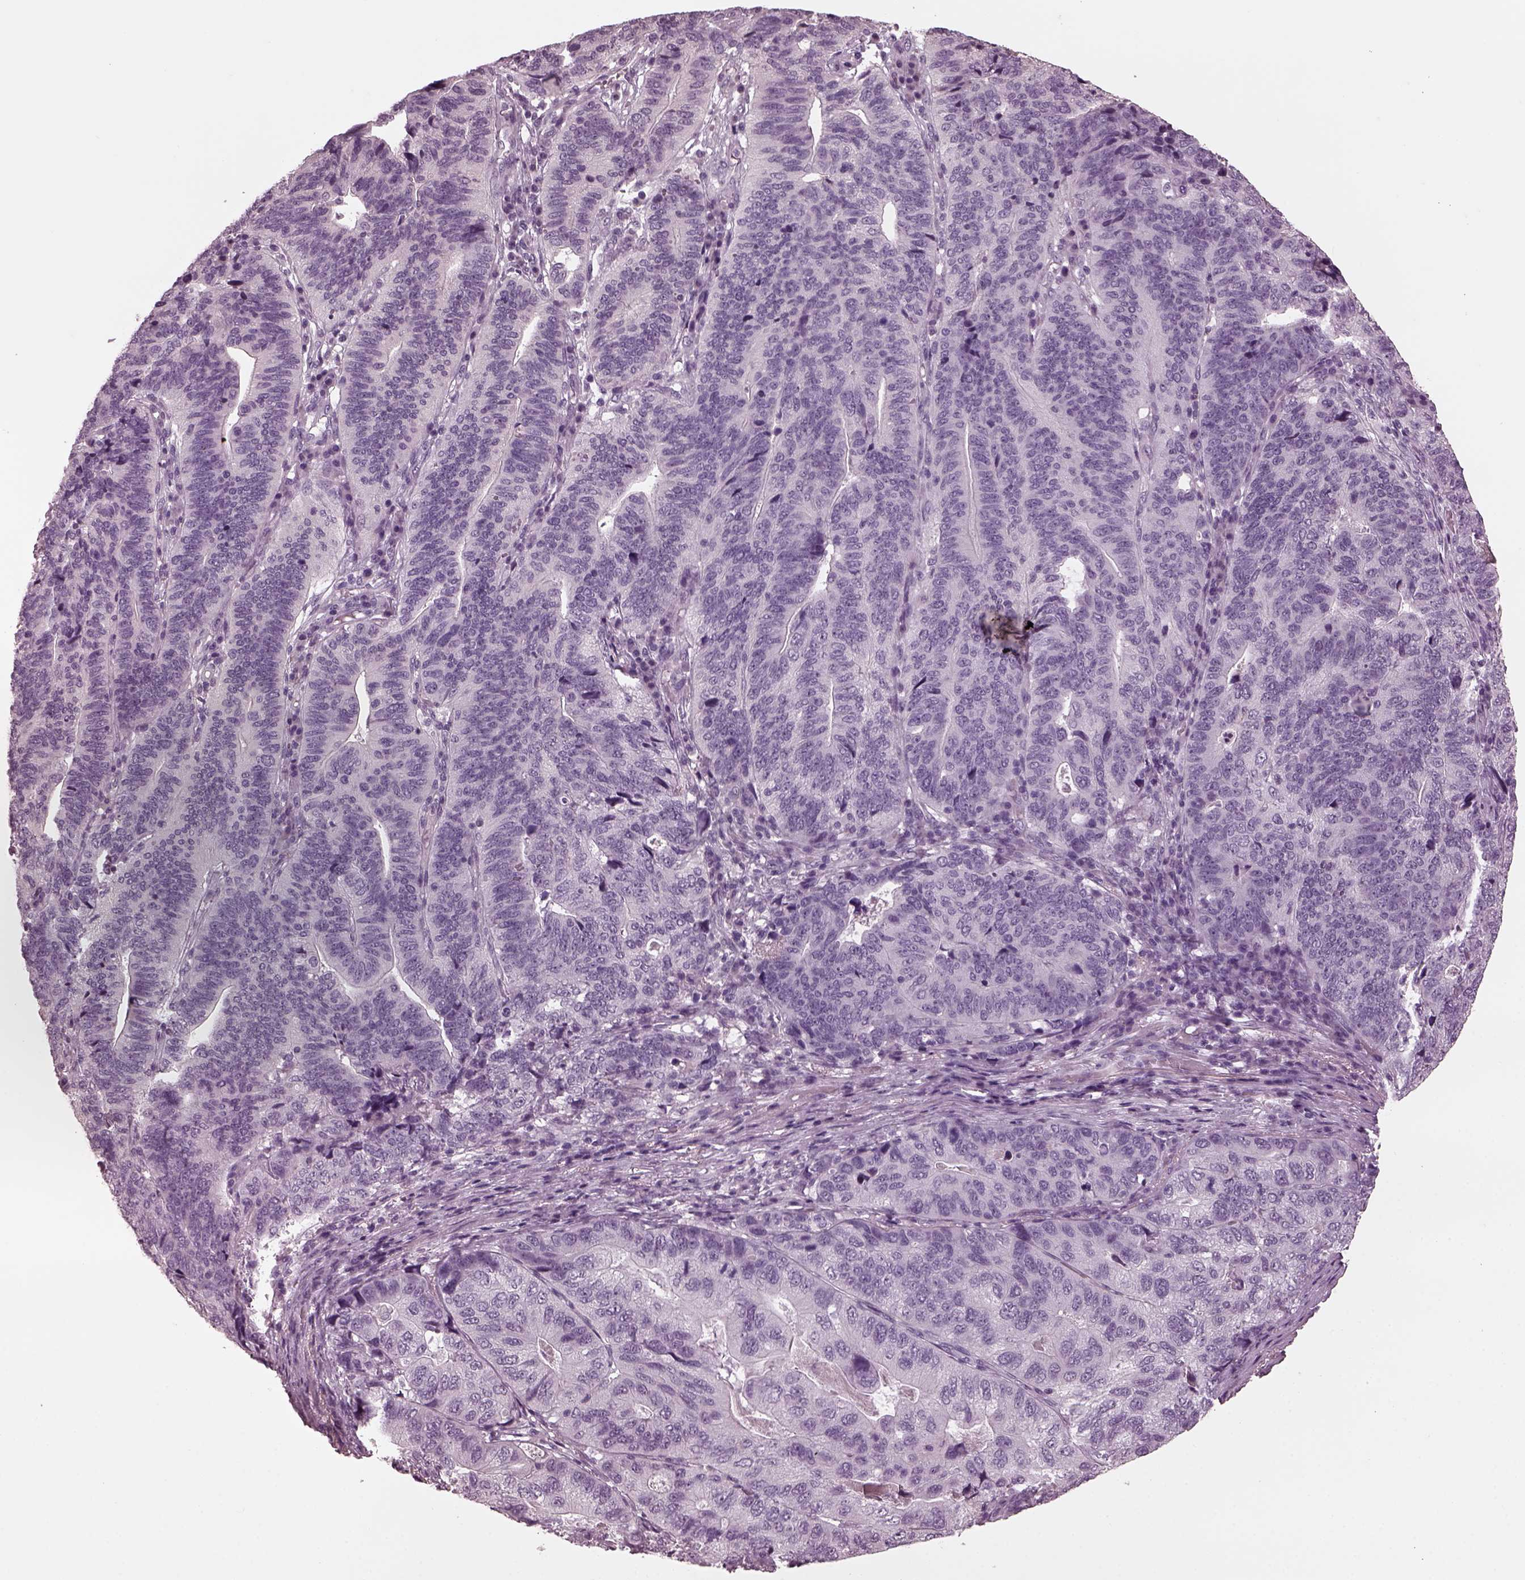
{"staining": {"intensity": "negative", "quantity": "none", "location": "none"}, "tissue": "stomach cancer", "cell_type": "Tumor cells", "image_type": "cancer", "snomed": [{"axis": "morphology", "description": "Adenocarcinoma, NOS"}, {"axis": "topography", "description": "Stomach, upper"}], "caption": "Immunohistochemistry (IHC) histopathology image of human stomach adenocarcinoma stained for a protein (brown), which exhibits no positivity in tumor cells.", "gene": "CGA", "patient": {"sex": "female", "age": 67}}